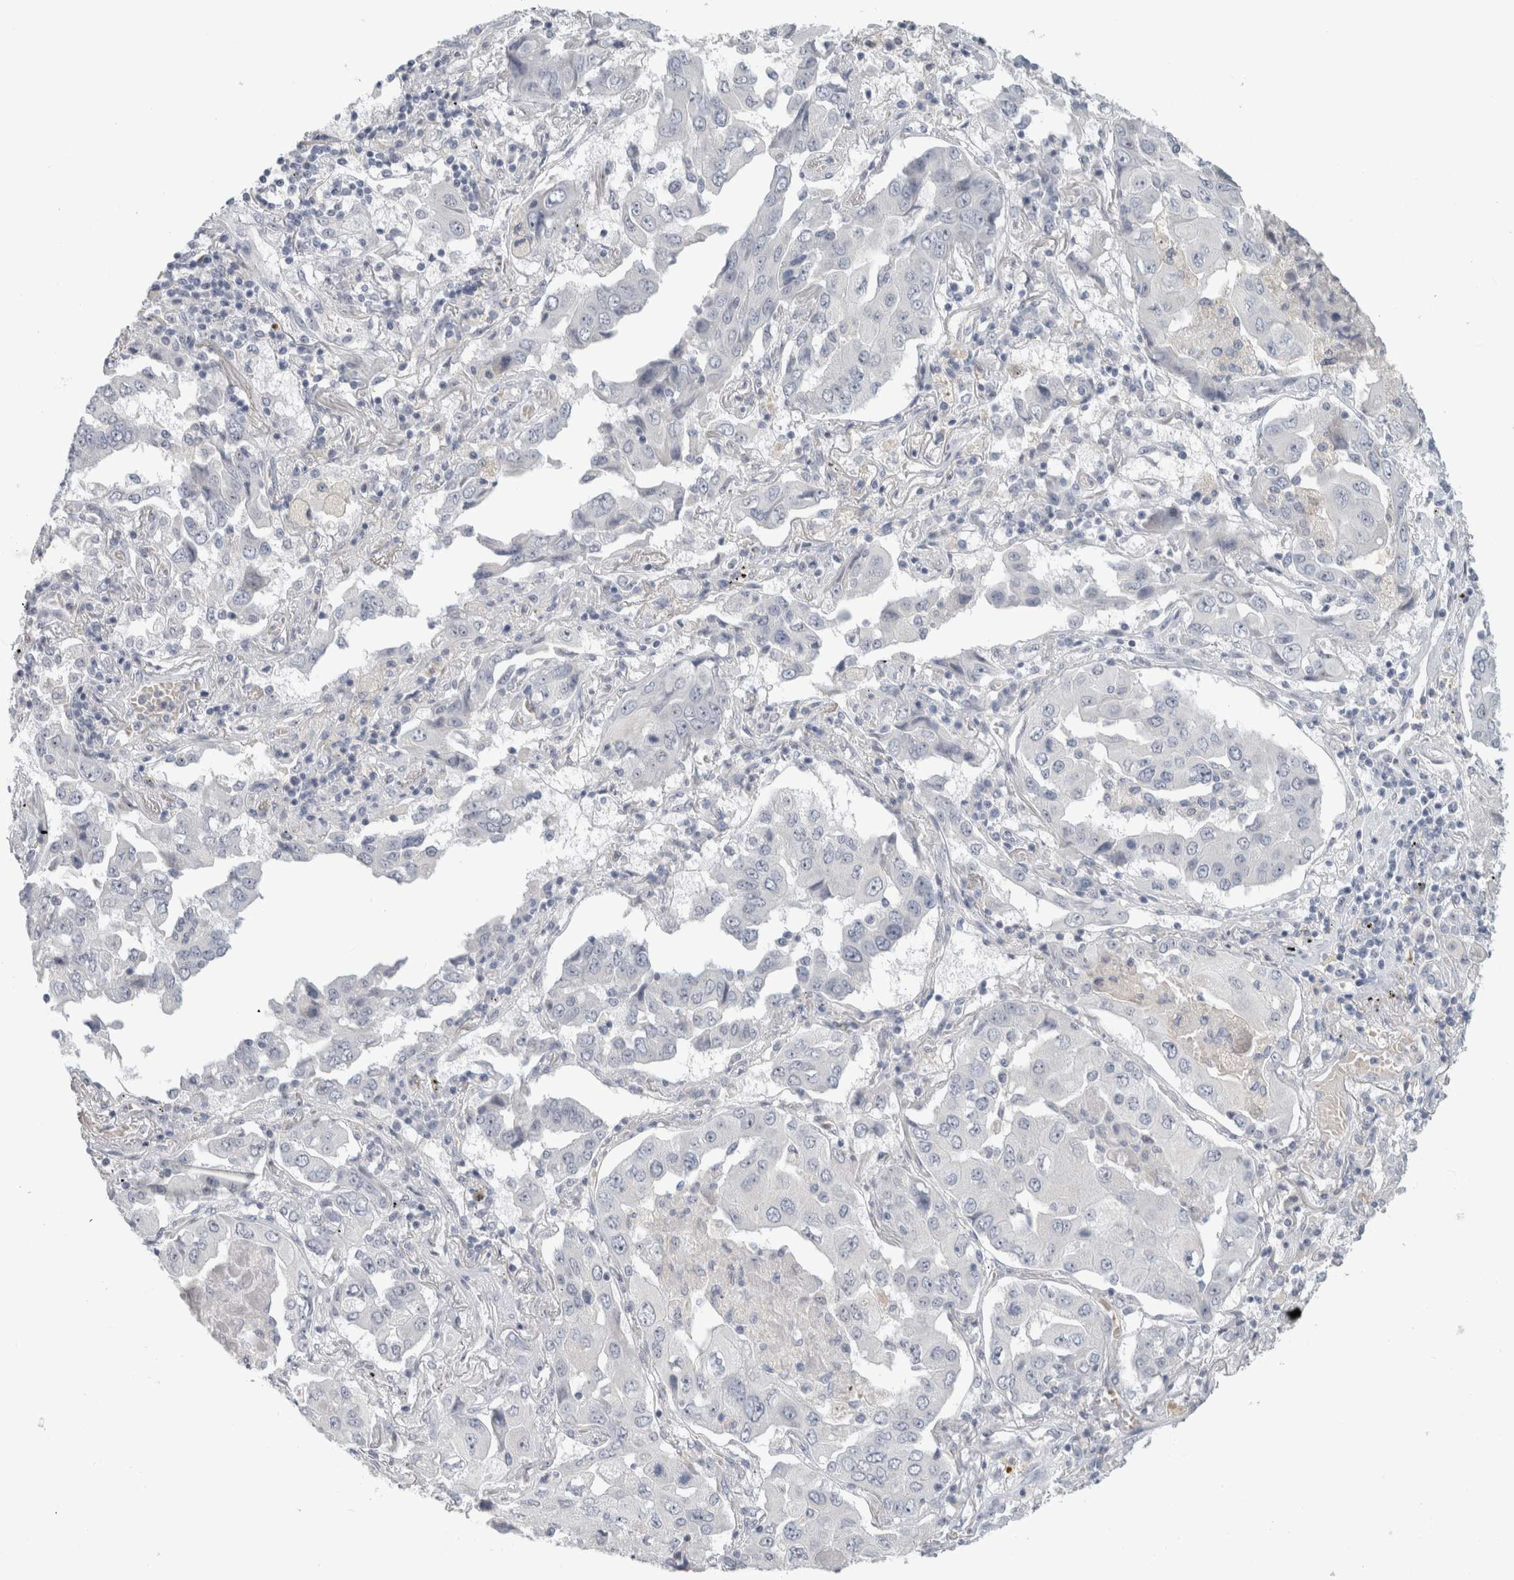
{"staining": {"intensity": "negative", "quantity": "none", "location": "none"}, "tissue": "lung cancer", "cell_type": "Tumor cells", "image_type": "cancer", "snomed": [{"axis": "morphology", "description": "Adenocarcinoma, NOS"}, {"axis": "topography", "description": "Lung"}], "caption": "Lung adenocarcinoma was stained to show a protein in brown. There is no significant expression in tumor cells.", "gene": "FMR1NB", "patient": {"sex": "female", "age": 65}}